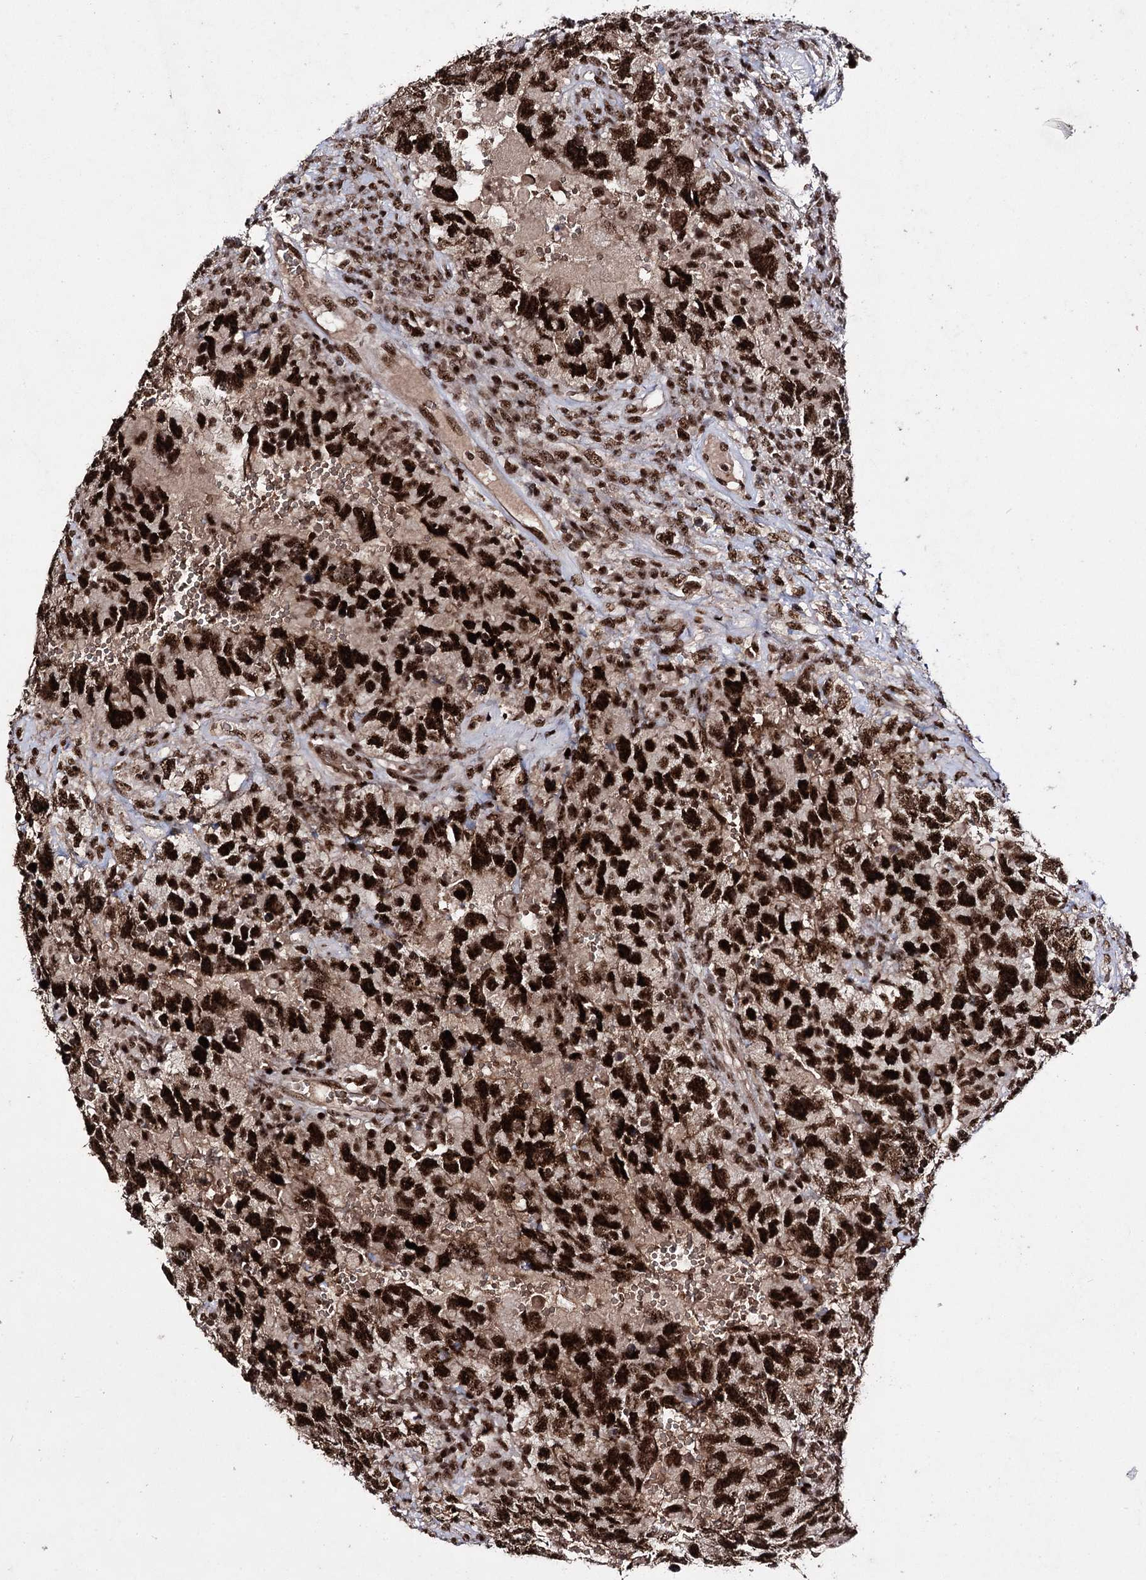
{"staining": {"intensity": "strong", "quantity": ">75%", "location": "nuclear"}, "tissue": "testis cancer", "cell_type": "Tumor cells", "image_type": "cancer", "snomed": [{"axis": "morphology", "description": "Carcinoma, Embryonal, NOS"}, {"axis": "topography", "description": "Testis"}], "caption": "Immunohistochemistry histopathology image of neoplastic tissue: embryonal carcinoma (testis) stained using immunohistochemistry reveals high levels of strong protein expression localized specifically in the nuclear of tumor cells, appearing as a nuclear brown color.", "gene": "PRPF40A", "patient": {"sex": "male", "age": 26}}